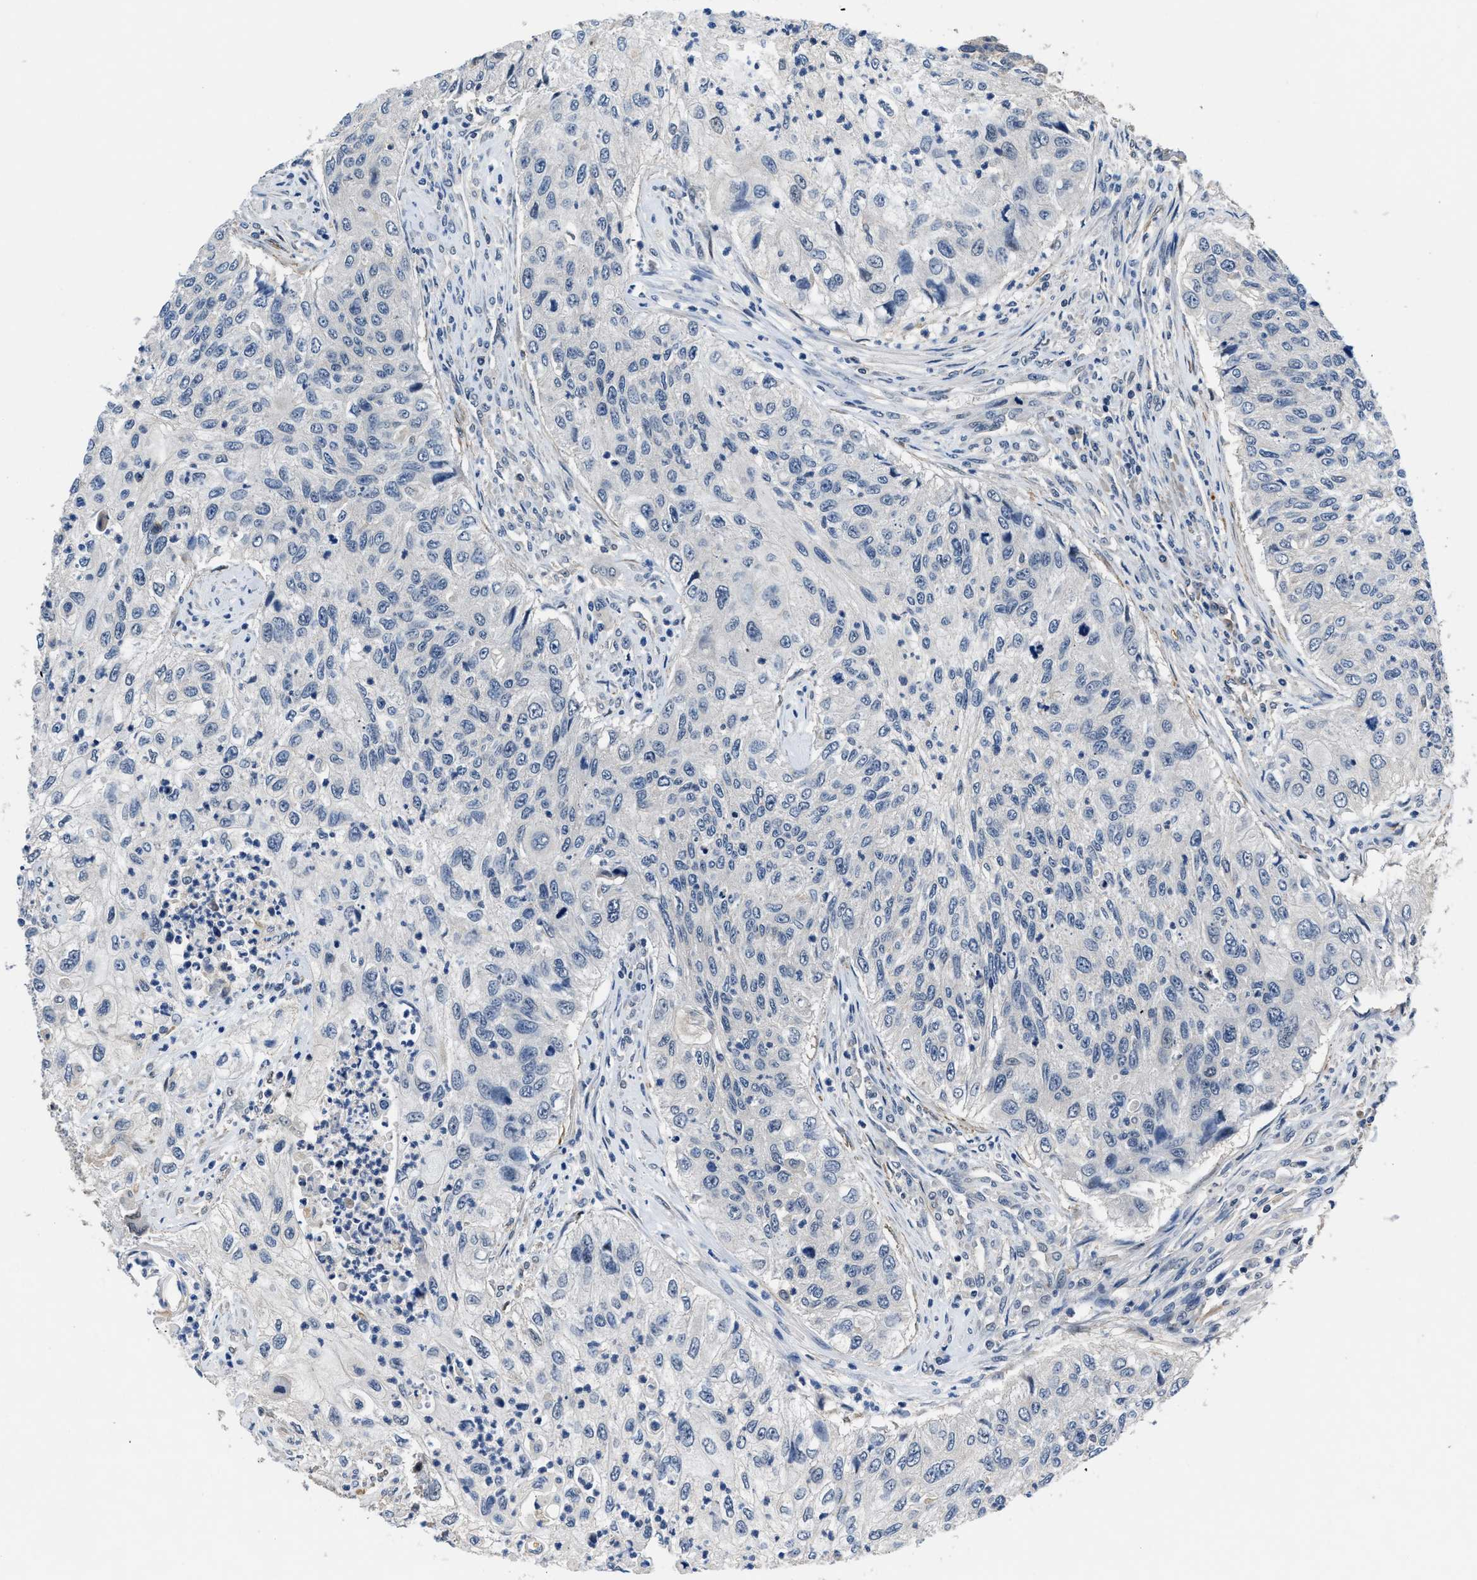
{"staining": {"intensity": "negative", "quantity": "none", "location": "none"}, "tissue": "urothelial cancer", "cell_type": "Tumor cells", "image_type": "cancer", "snomed": [{"axis": "morphology", "description": "Urothelial carcinoma, High grade"}, {"axis": "topography", "description": "Urinary bladder"}], "caption": "Tumor cells are negative for protein expression in human urothelial carcinoma (high-grade).", "gene": "LANCL2", "patient": {"sex": "female", "age": 60}}